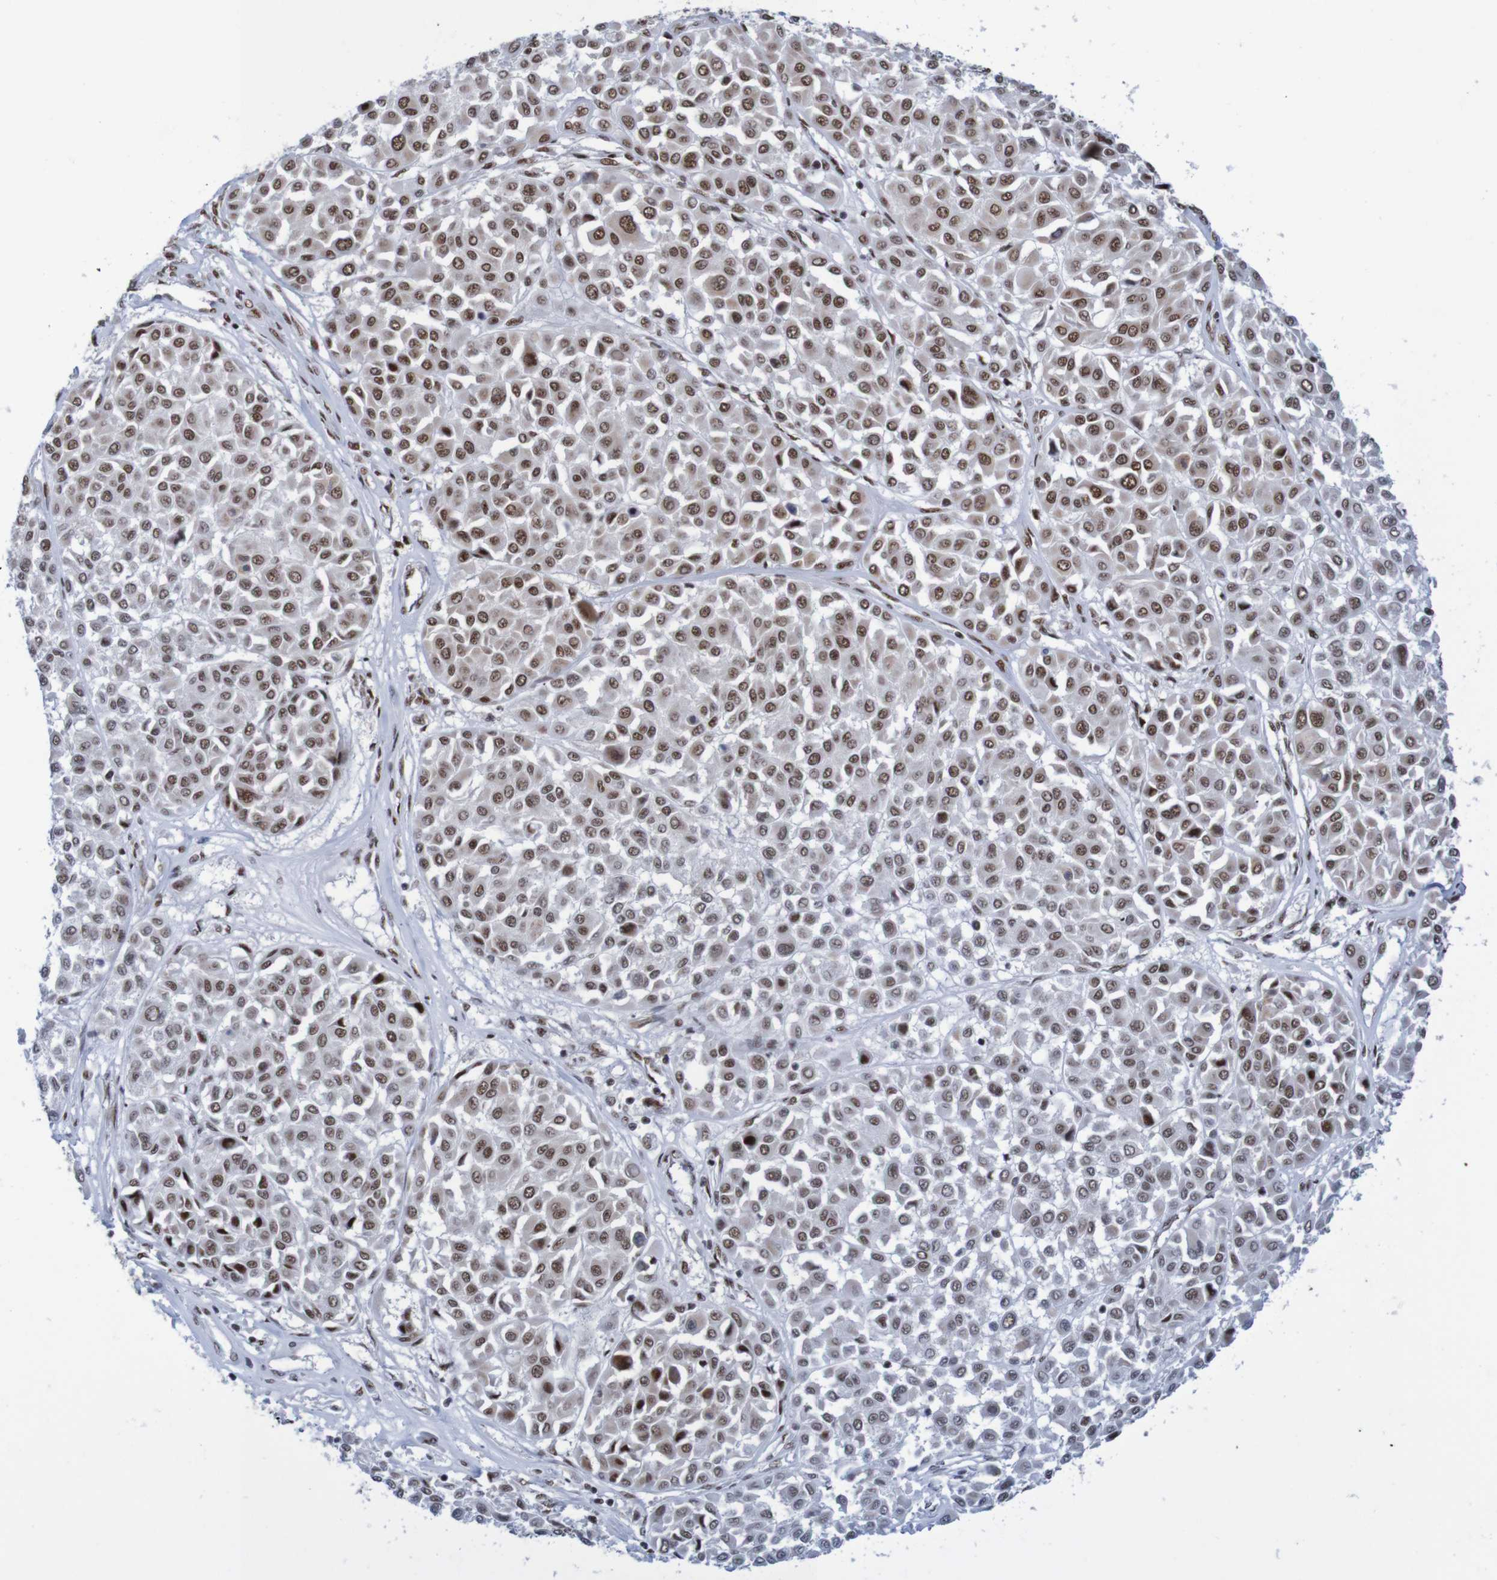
{"staining": {"intensity": "strong", "quantity": "25%-75%", "location": "nuclear"}, "tissue": "melanoma", "cell_type": "Tumor cells", "image_type": "cancer", "snomed": [{"axis": "morphology", "description": "Malignant melanoma, Metastatic site"}, {"axis": "topography", "description": "Soft tissue"}], "caption": "This histopathology image exhibits malignant melanoma (metastatic site) stained with immunohistochemistry (IHC) to label a protein in brown. The nuclear of tumor cells show strong positivity for the protein. Nuclei are counter-stained blue.", "gene": "THRAP3", "patient": {"sex": "male", "age": 41}}